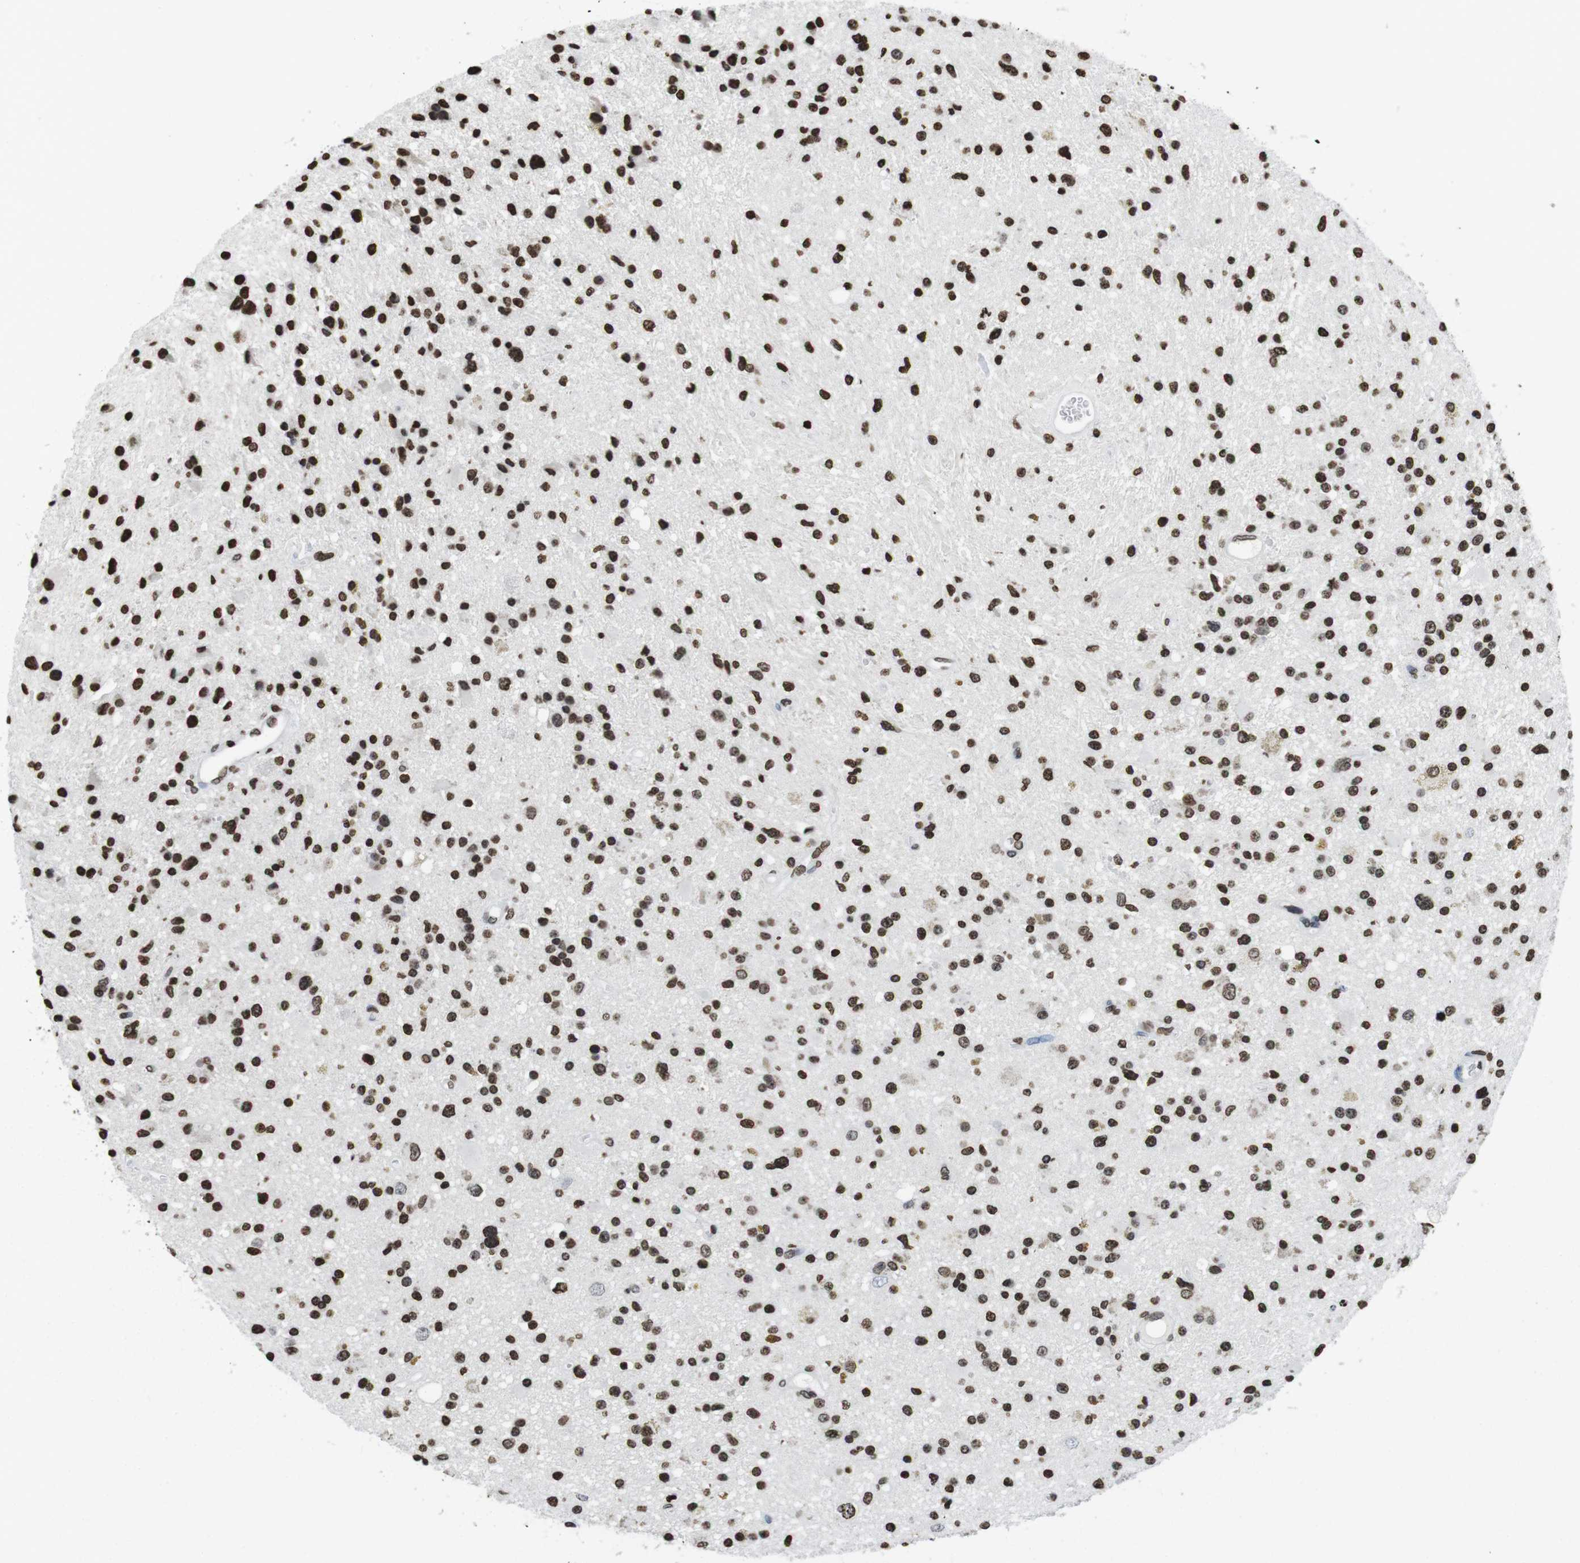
{"staining": {"intensity": "strong", "quantity": ">75%", "location": "nuclear"}, "tissue": "glioma", "cell_type": "Tumor cells", "image_type": "cancer", "snomed": [{"axis": "morphology", "description": "Glioma, malignant, High grade"}, {"axis": "topography", "description": "Brain"}], "caption": "This is a photomicrograph of immunohistochemistry (IHC) staining of glioma, which shows strong expression in the nuclear of tumor cells.", "gene": "BSX", "patient": {"sex": "male", "age": 33}}